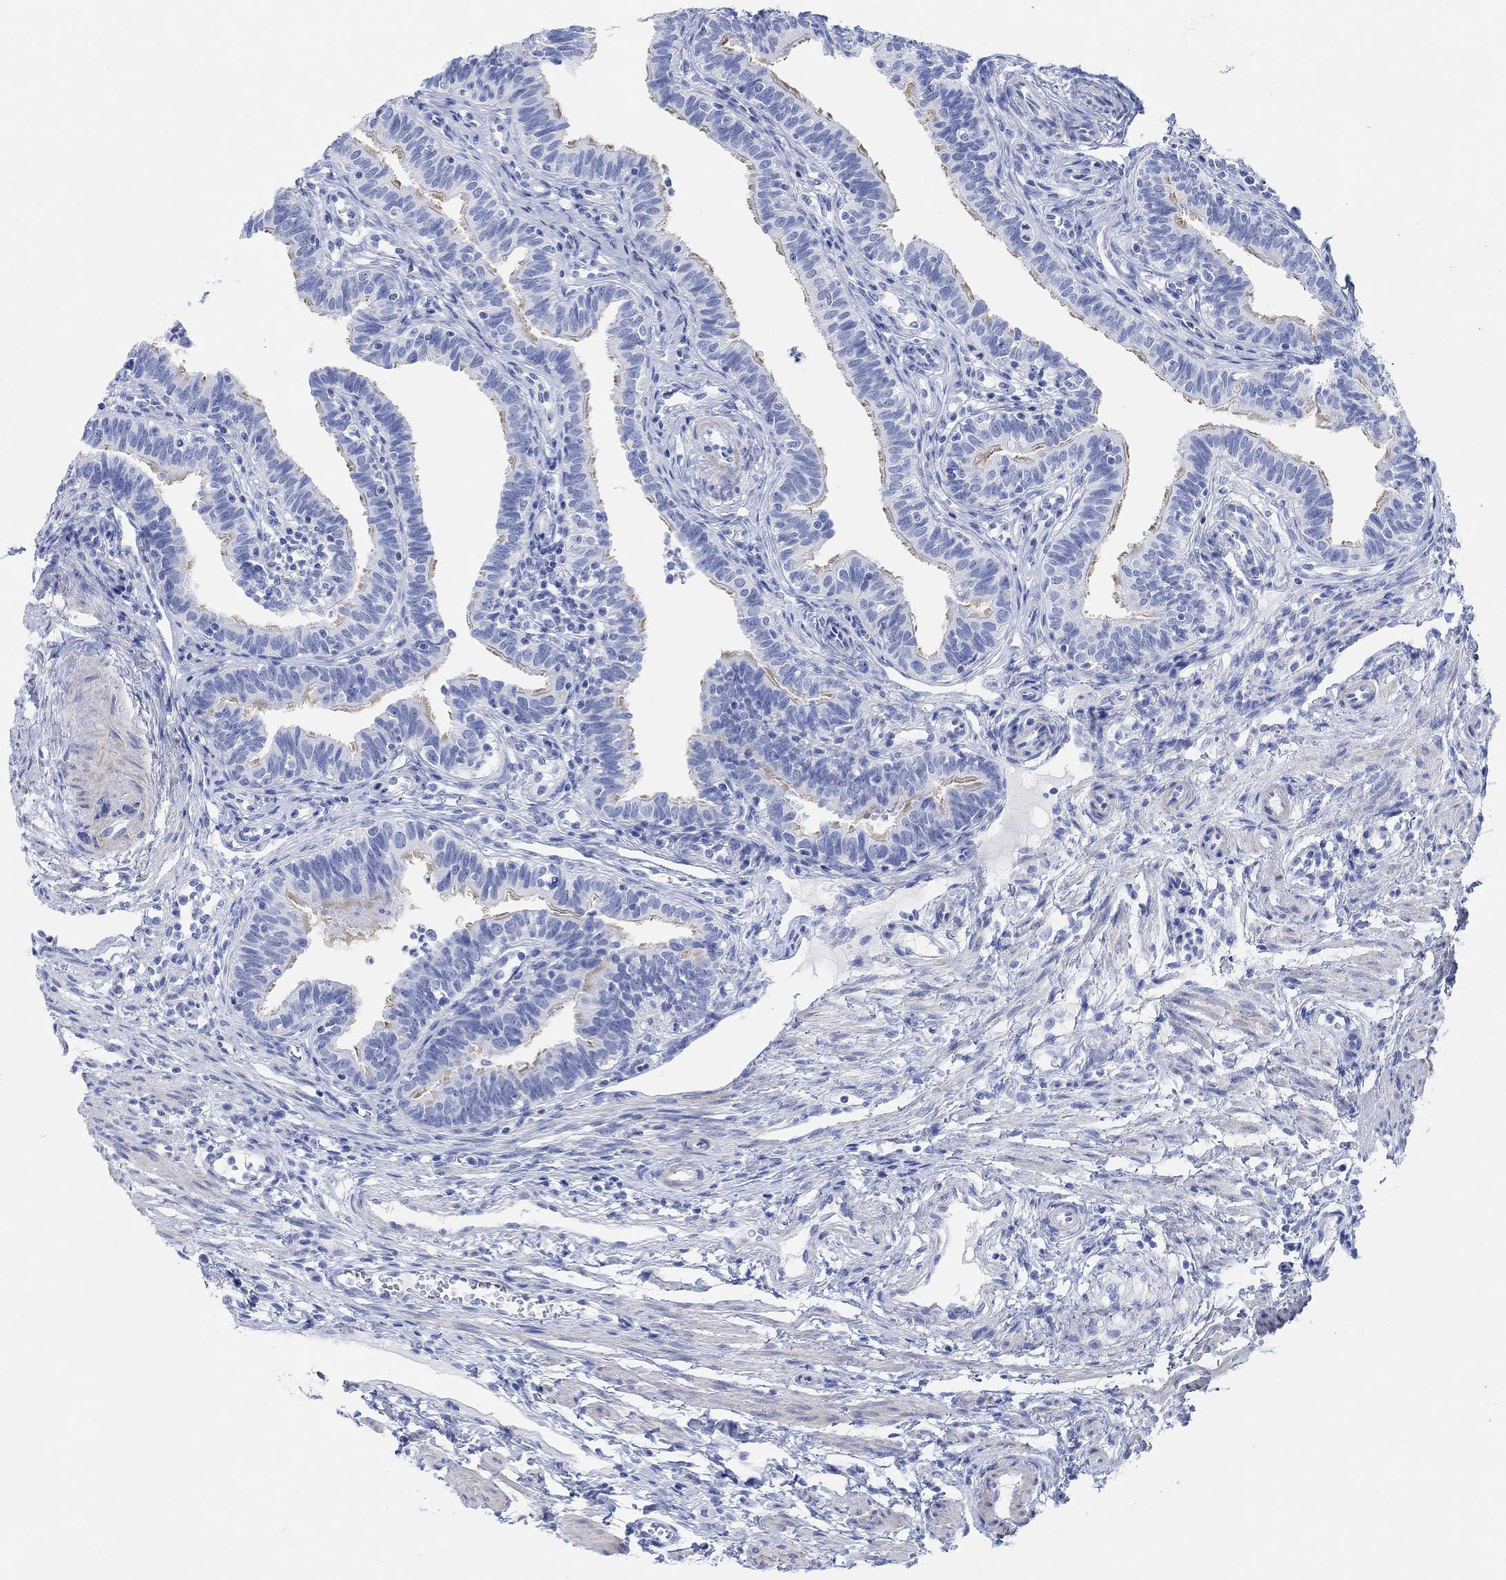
{"staining": {"intensity": "weak", "quantity": "<25%", "location": "cytoplasmic/membranous"}, "tissue": "fallopian tube", "cell_type": "Glandular cells", "image_type": "normal", "snomed": [{"axis": "morphology", "description": "Normal tissue, NOS"}, {"axis": "topography", "description": "Fallopian tube"}], "caption": "The IHC histopathology image has no significant positivity in glandular cells of fallopian tube.", "gene": "ANKRD33", "patient": {"sex": "female", "age": 36}}